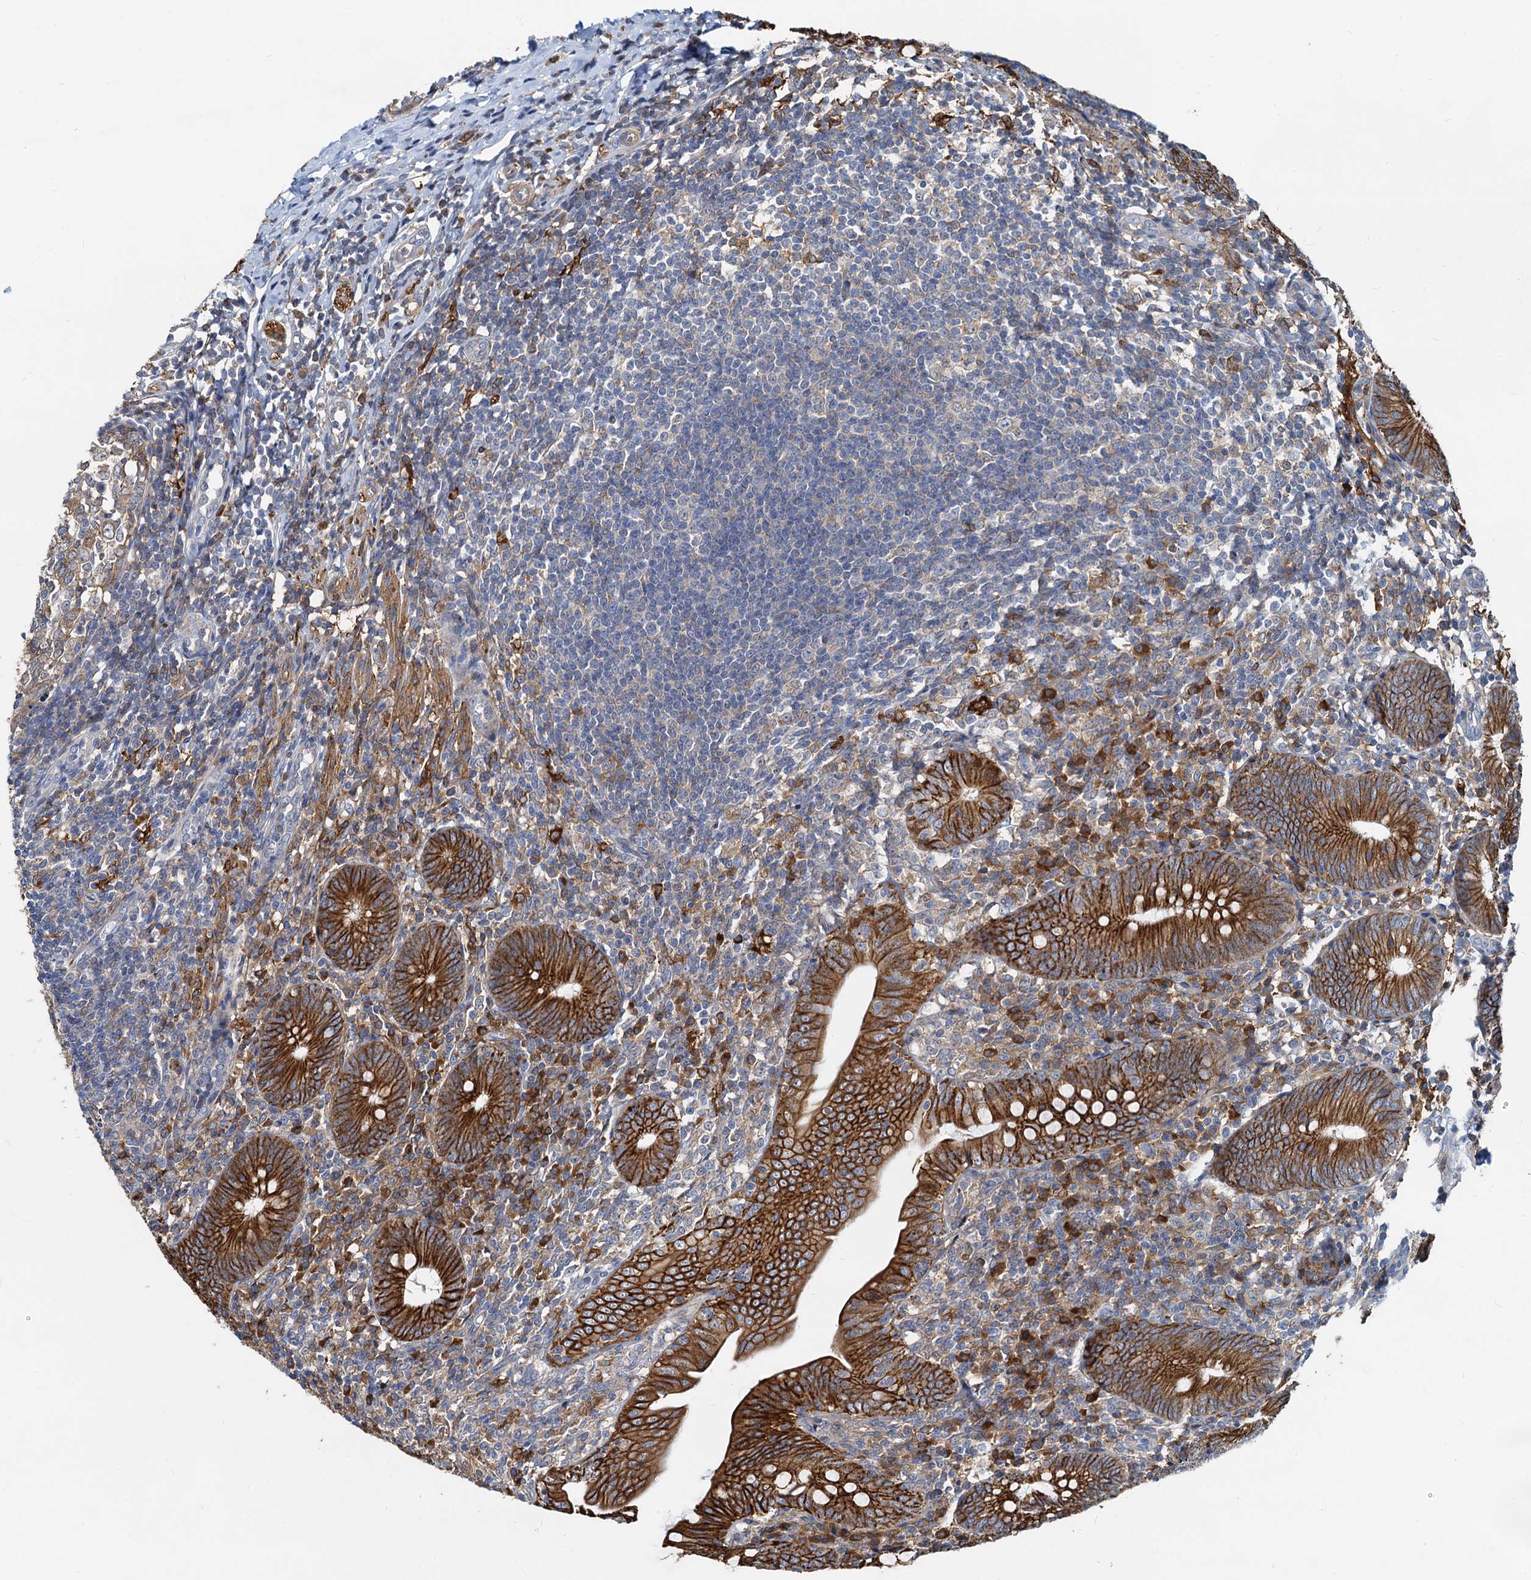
{"staining": {"intensity": "strong", "quantity": ">75%", "location": "cytoplasmic/membranous"}, "tissue": "appendix", "cell_type": "Glandular cells", "image_type": "normal", "snomed": [{"axis": "morphology", "description": "Normal tissue, NOS"}, {"axis": "topography", "description": "Appendix"}], "caption": "DAB (3,3'-diaminobenzidine) immunohistochemical staining of normal human appendix demonstrates strong cytoplasmic/membranous protein expression in about >75% of glandular cells.", "gene": "LNX2", "patient": {"sex": "male", "age": 14}}